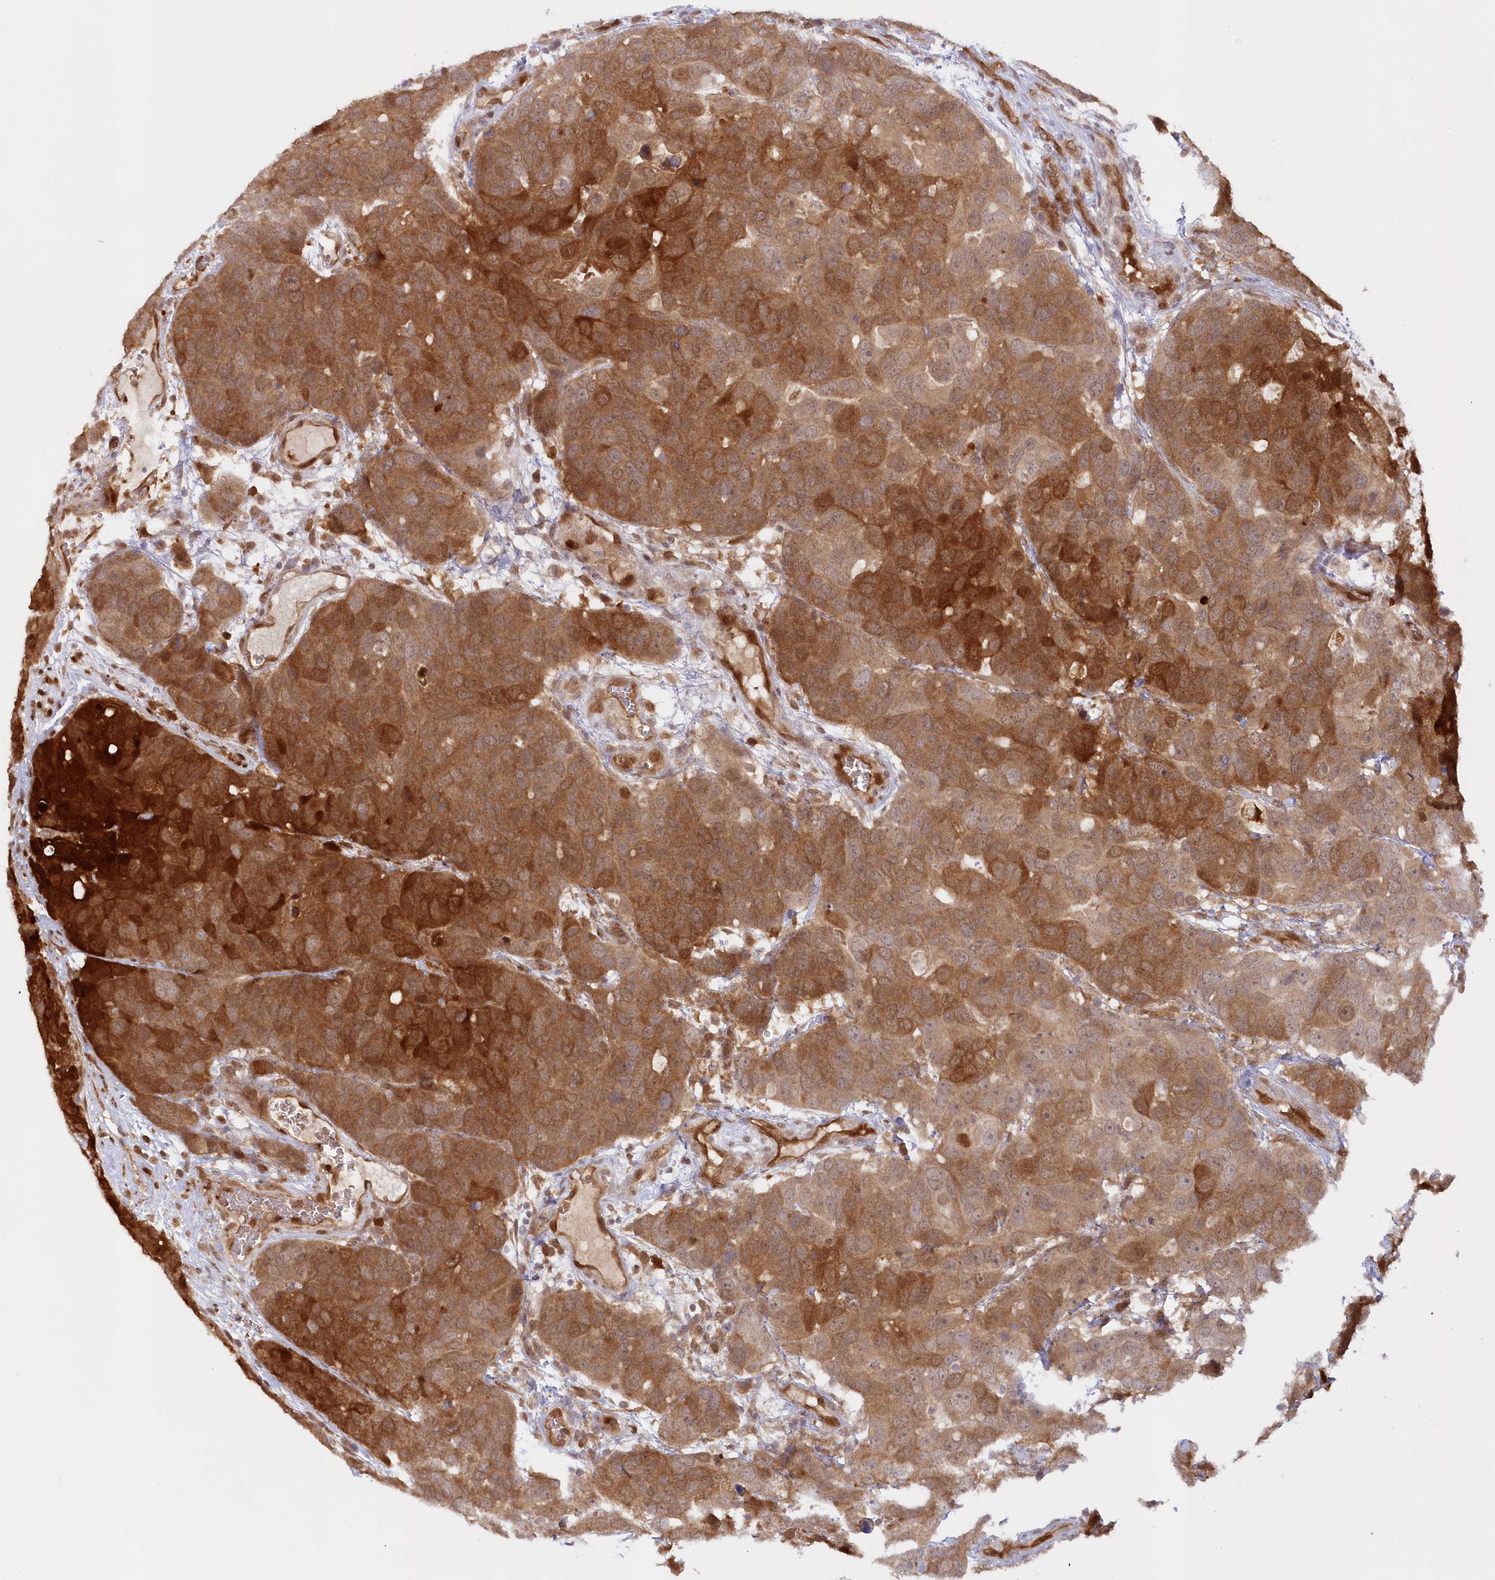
{"staining": {"intensity": "moderate", "quantity": ">75%", "location": "cytoplasmic/membranous,nuclear"}, "tissue": "breast cancer", "cell_type": "Tumor cells", "image_type": "cancer", "snomed": [{"axis": "morphology", "description": "Duct carcinoma"}, {"axis": "topography", "description": "Breast"}], "caption": "Protein expression by IHC exhibits moderate cytoplasmic/membranous and nuclear positivity in about >75% of tumor cells in breast cancer (infiltrating ductal carcinoma). The staining was performed using DAB, with brown indicating positive protein expression. Nuclei are stained blue with hematoxylin.", "gene": "GBE1", "patient": {"sex": "female", "age": 83}}